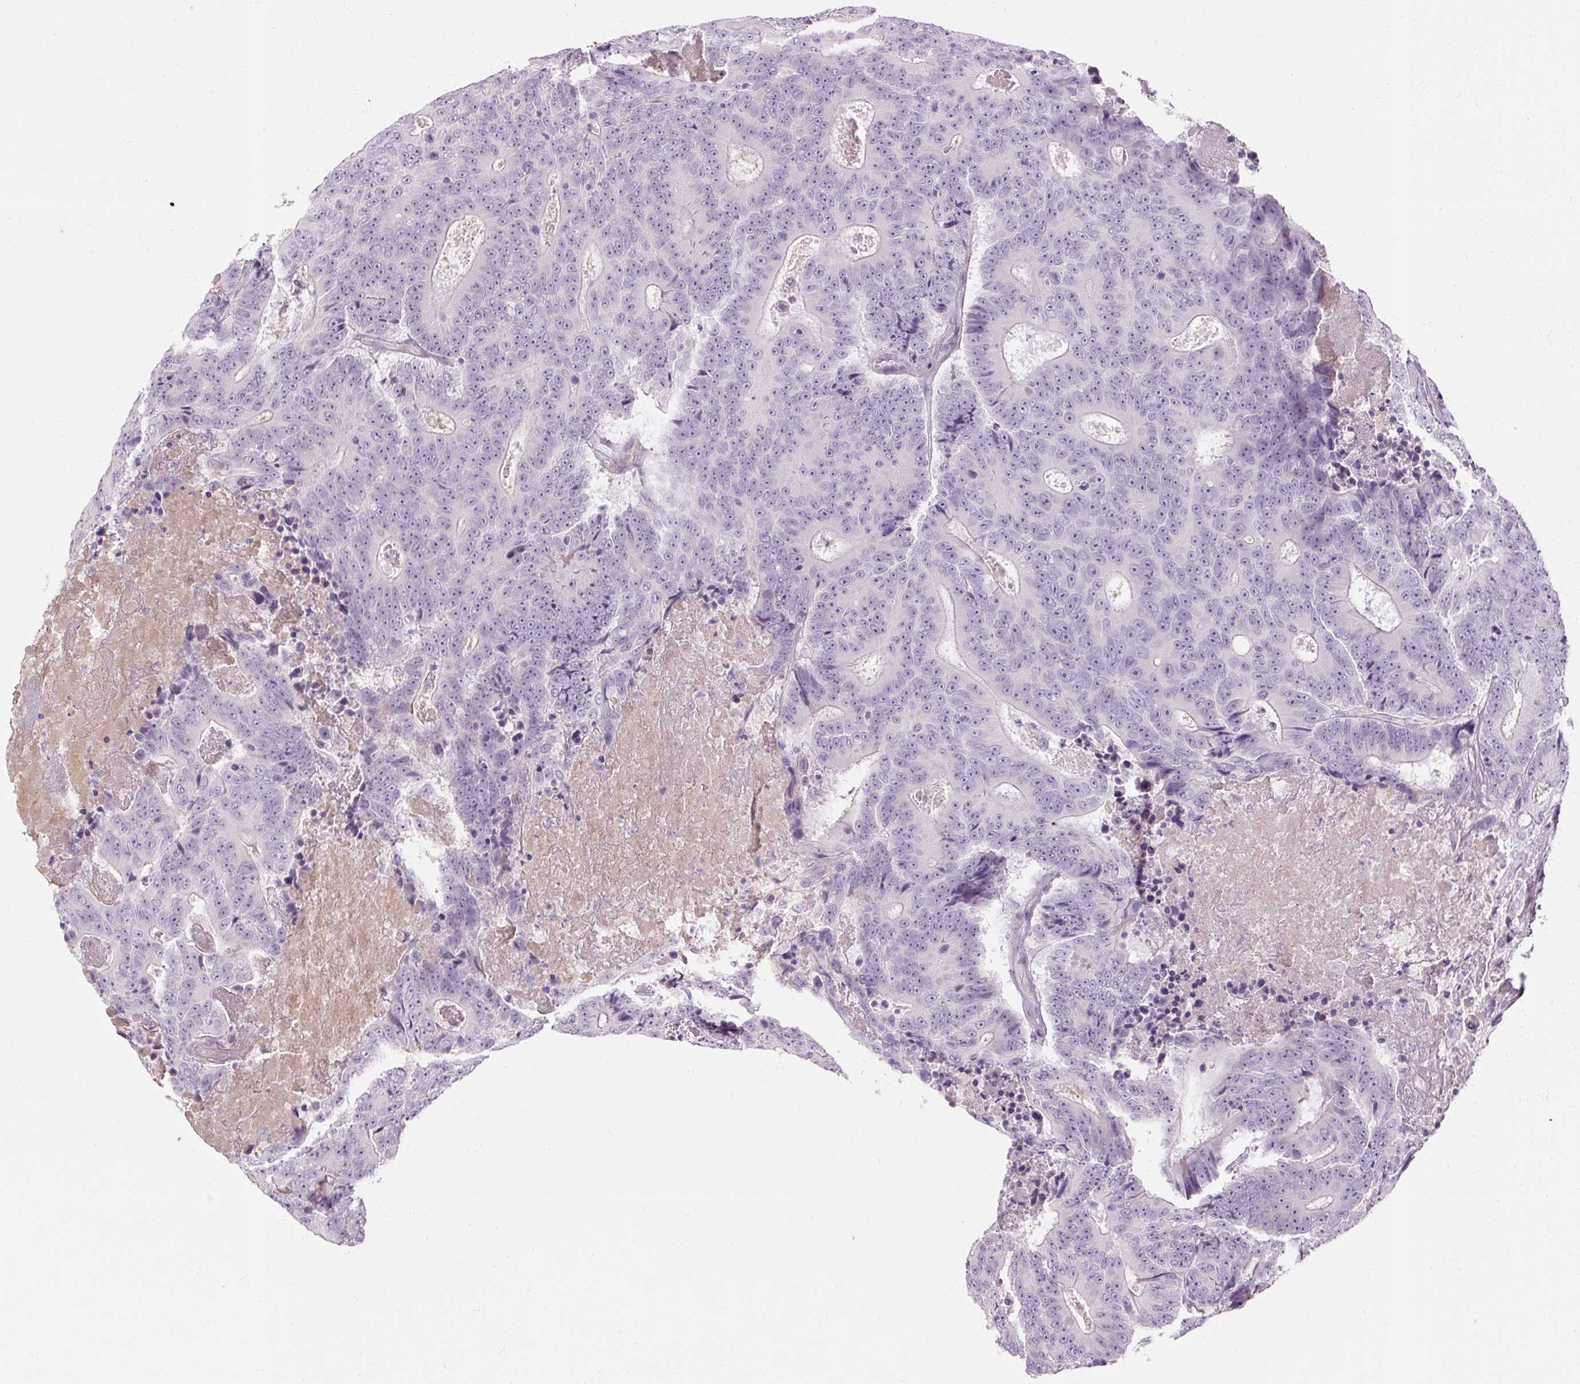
{"staining": {"intensity": "negative", "quantity": "none", "location": "none"}, "tissue": "colorectal cancer", "cell_type": "Tumor cells", "image_type": "cancer", "snomed": [{"axis": "morphology", "description": "Adenocarcinoma, NOS"}, {"axis": "topography", "description": "Colon"}], "caption": "High magnification brightfield microscopy of colorectal cancer stained with DAB (3,3'-diaminobenzidine) (brown) and counterstained with hematoxylin (blue): tumor cells show no significant staining.", "gene": "NFE2L3", "patient": {"sex": "male", "age": 83}}